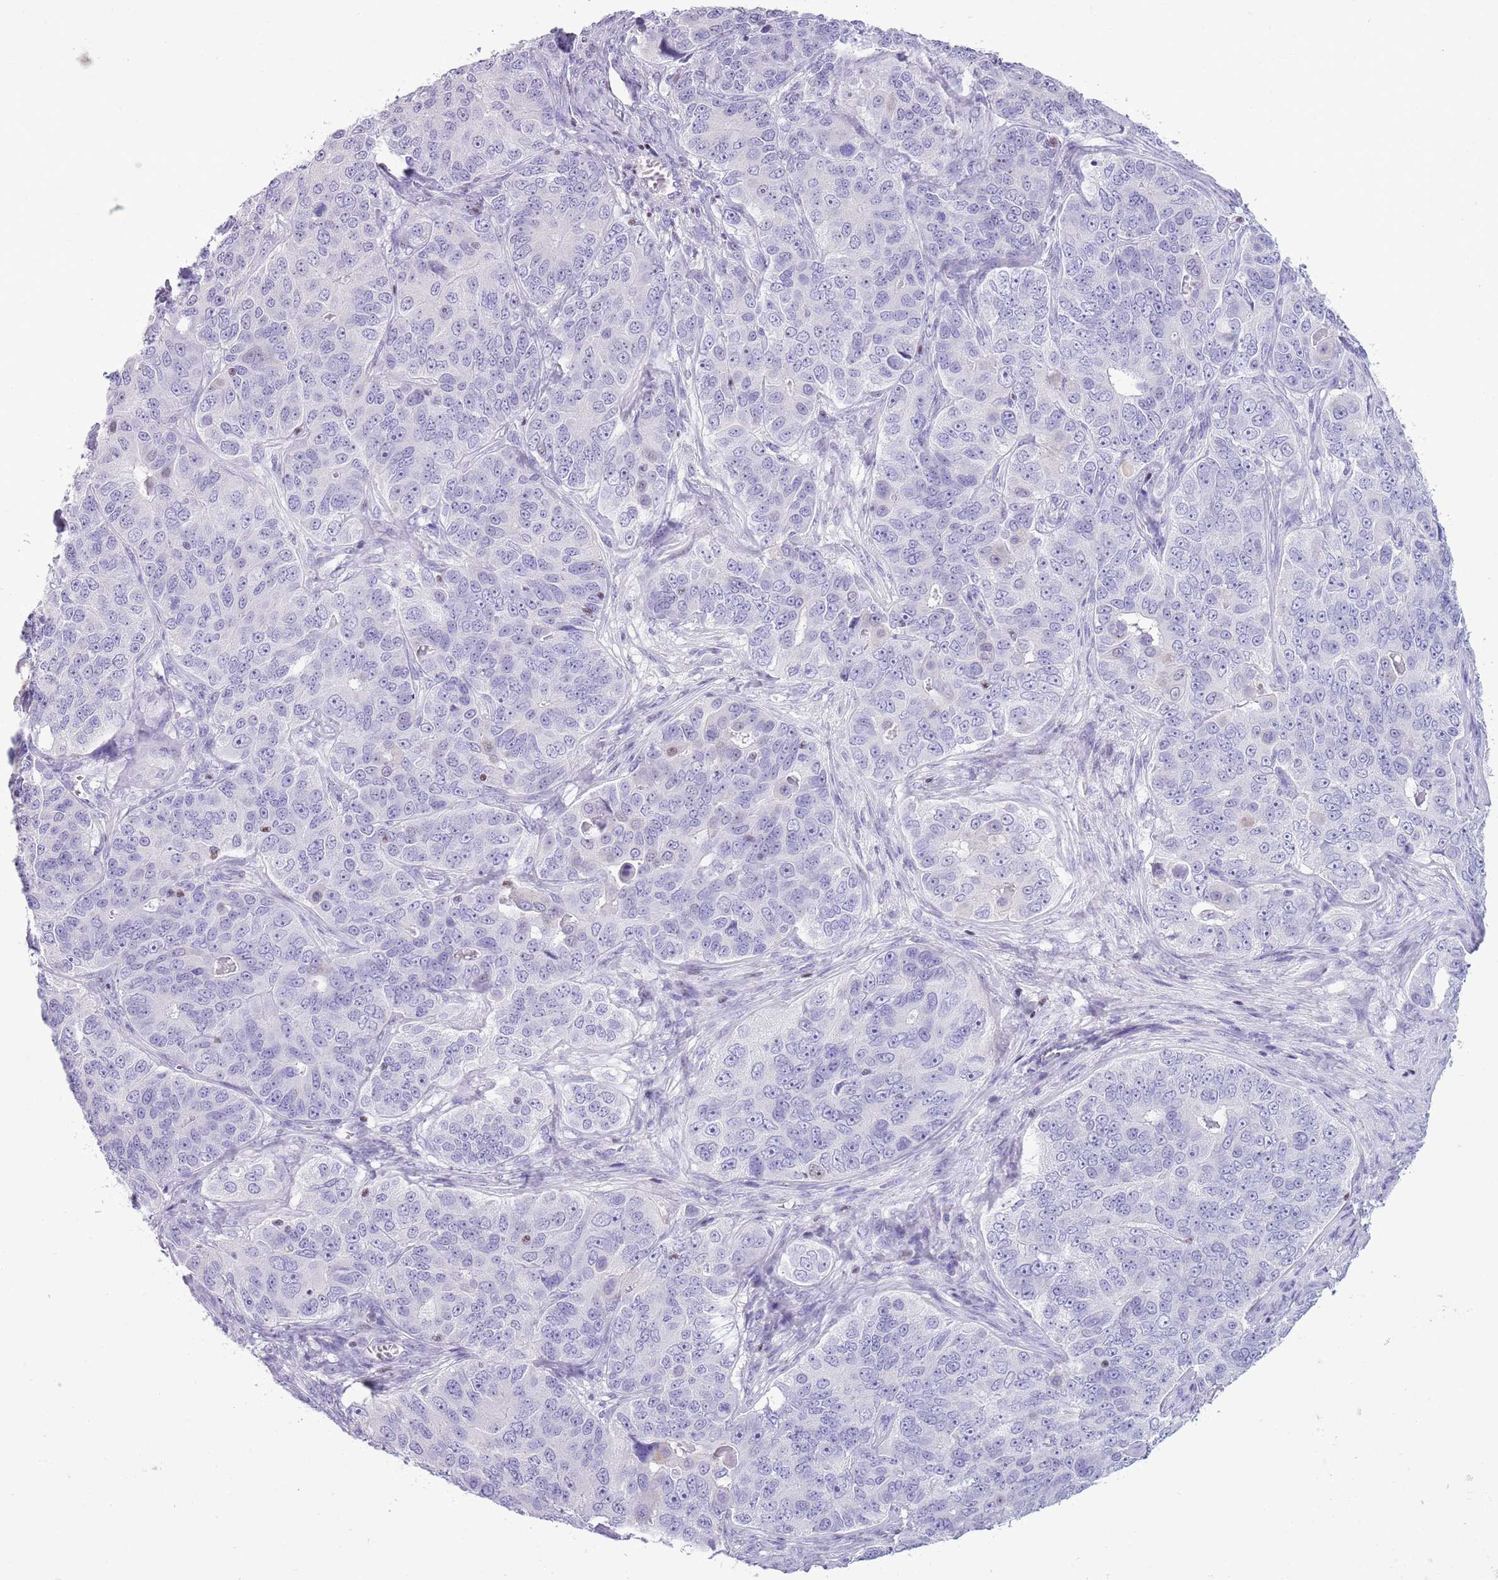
{"staining": {"intensity": "negative", "quantity": "none", "location": "none"}, "tissue": "ovarian cancer", "cell_type": "Tumor cells", "image_type": "cancer", "snomed": [{"axis": "morphology", "description": "Carcinoma, endometroid"}, {"axis": "topography", "description": "Ovary"}], "caption": "Immunohistochemistry of ovarian endometroid carcinoma shows no expression in tumor cells.", "gene": "BCL11B", "patient": {"sex": "female", "age": 51}}